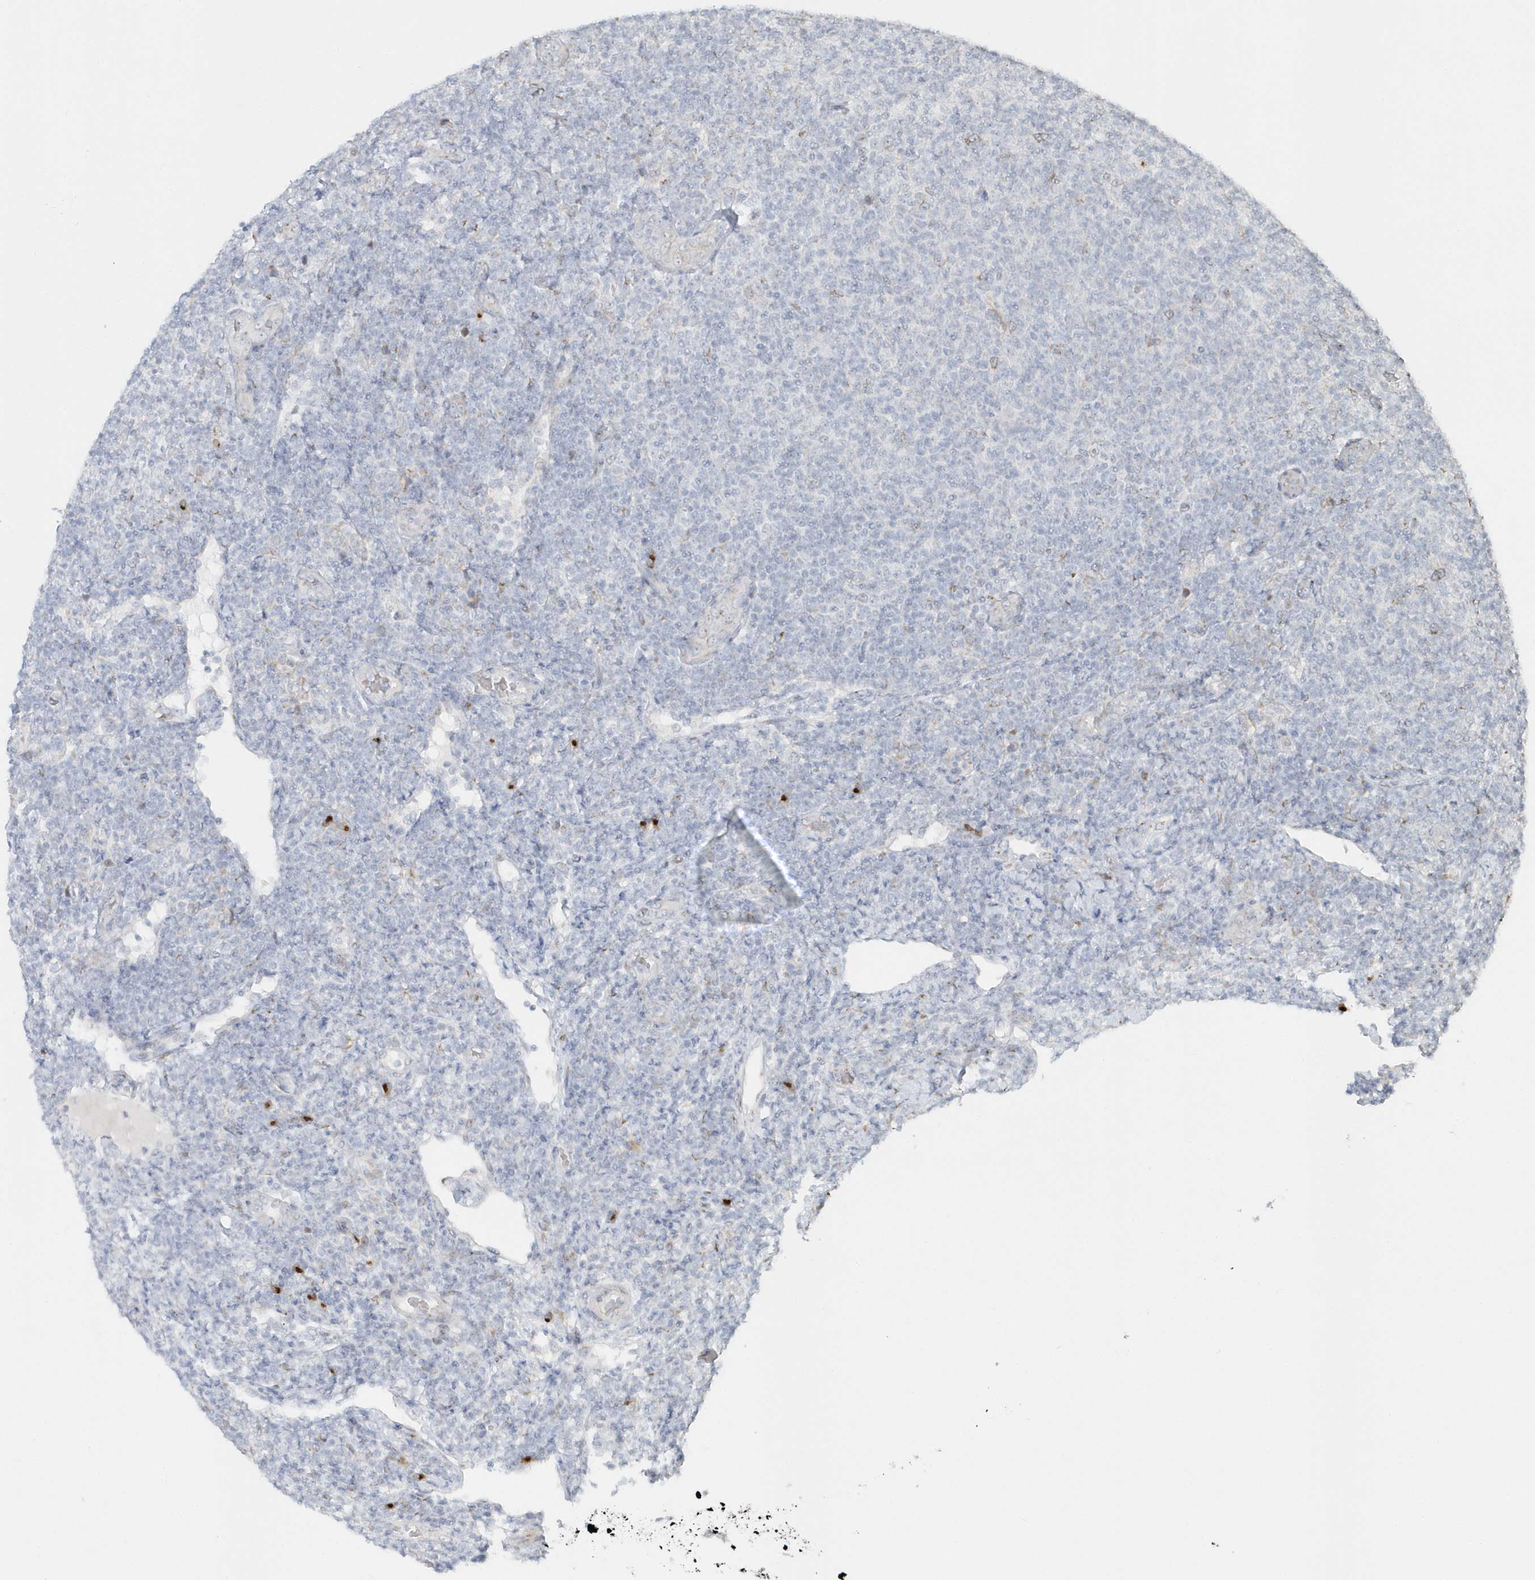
{"staining": {"intensity": "negative", "quantity": "none", "location": "none"}, "tissue": "lymphoma", "cell_type": "Tumor cells", "image_type": "cancer", "snomed": [{"axis": "morphology", "description": "Malignant lymphoma, non-Hodgkin's type, Low grade"}, {"axis": "topography", "description": "Lymph node"}], "caption": "Immunohistochemical staining of human malignant lymphoma, non-Hodgkin's type (low-grade) displays no significant positivity in tumor cells. (Stains: DAB immunohistochemistry with hematoxylin counter stain, Microscopy: brightfield microscopy at high magnification).", "gene": "DHFR", "patient": {"sex": "male", "age": 66}}